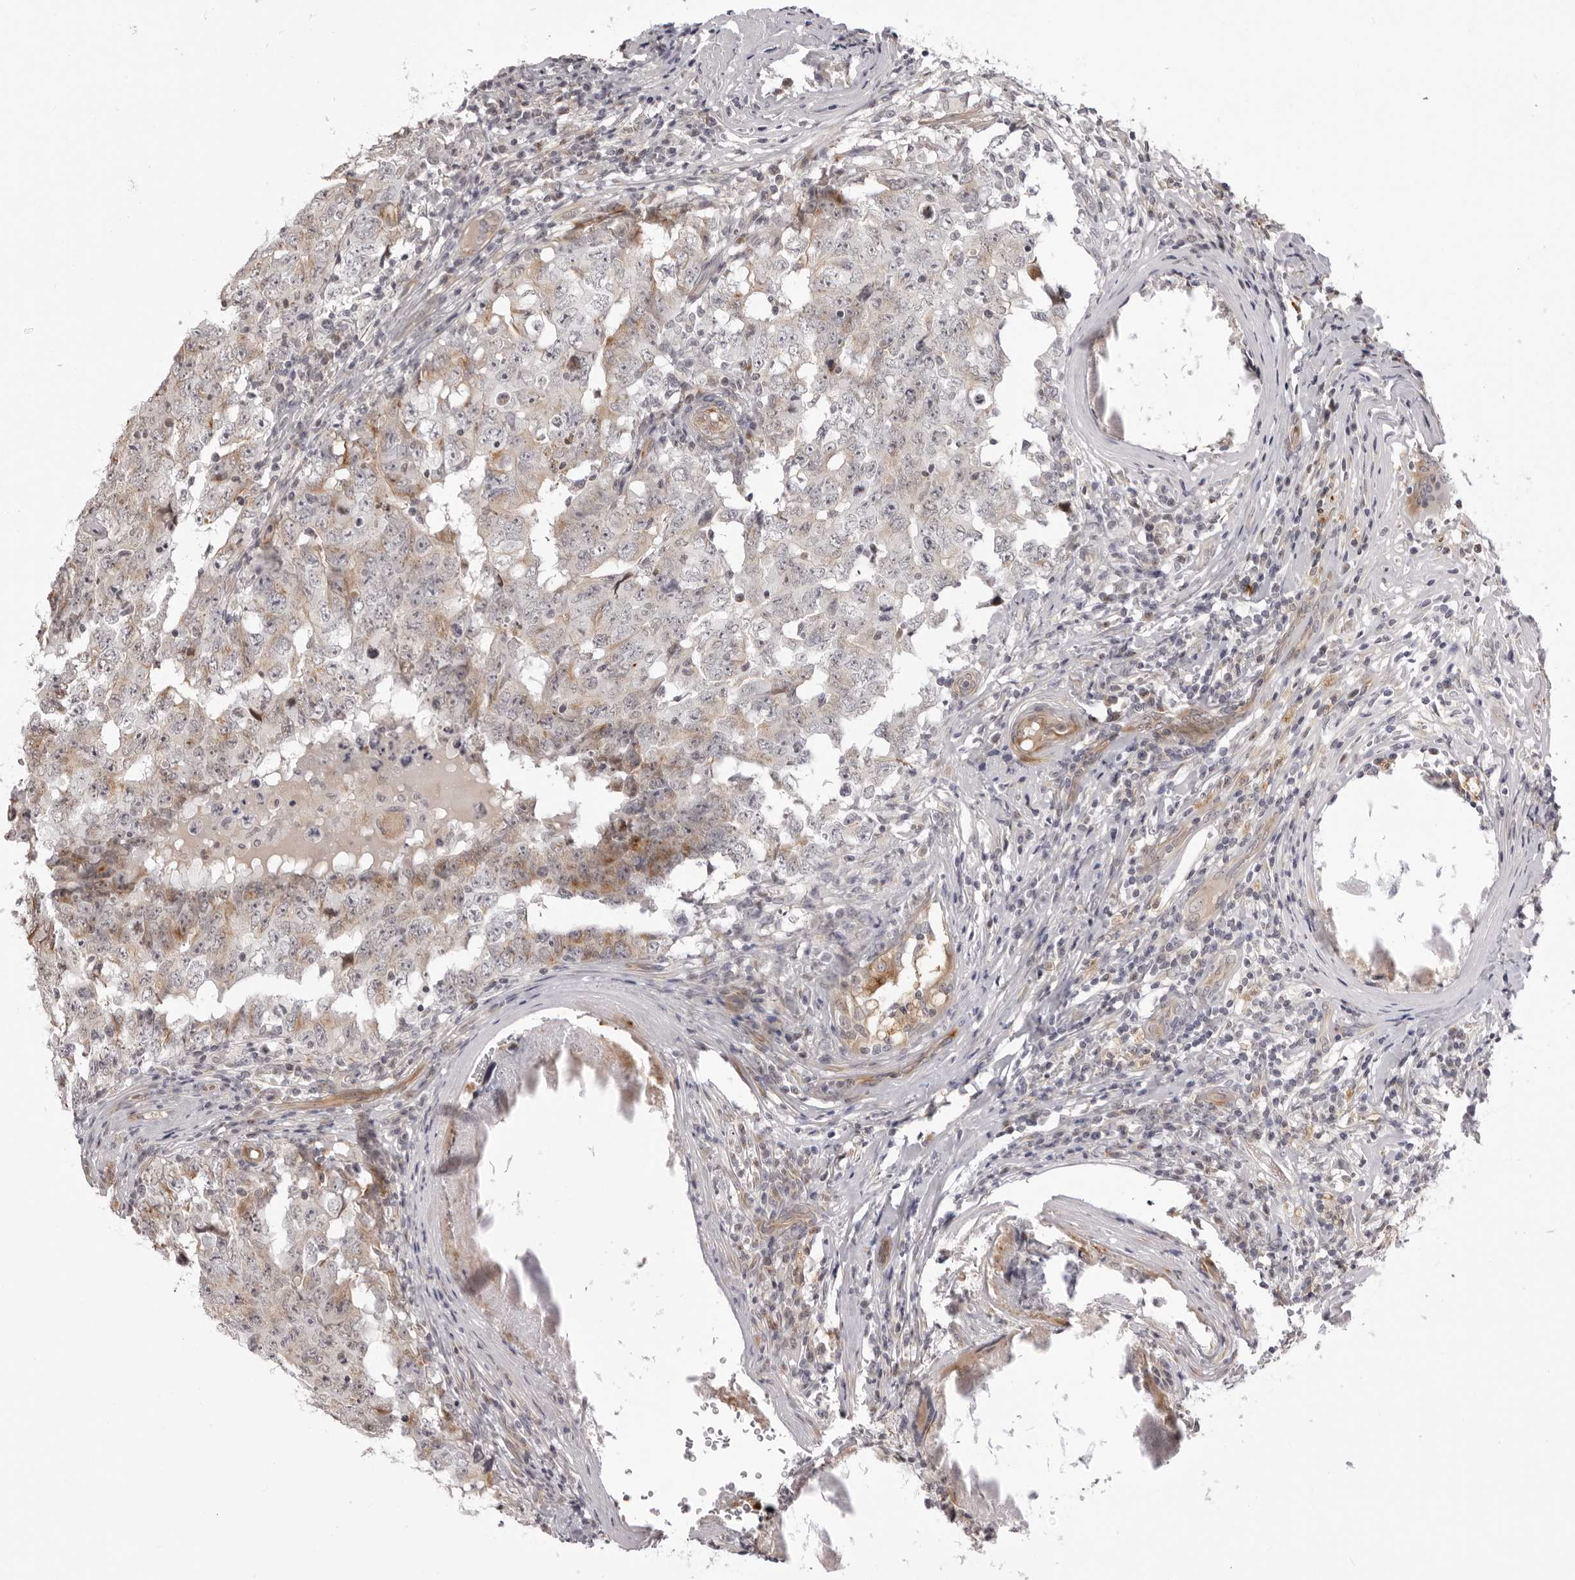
{"staining": {"intensity": "moderate", "quantity": "<25%", "location": "cytoplasmic/membranous"}, "tissue": "testis cancer", "cell_type": "Tumor cells", "image_type": "cancer", "snomed": [{"axis": "morphology", "description": "Carcinoma, Embryonal, NOS"}, {"axis": "topography", "description": "Testis"}], "caption": "Immunohistochemistry (IHC) (DAB (3,3'-diaminobenzidine)) staining of human testis embryonal carcinoma reveals moderate cytoplasmic/membranous protein positivity in about <25% of tumor cells.", "gene": "SUGCT", "patient": {"sex": "male", "age": 26}}